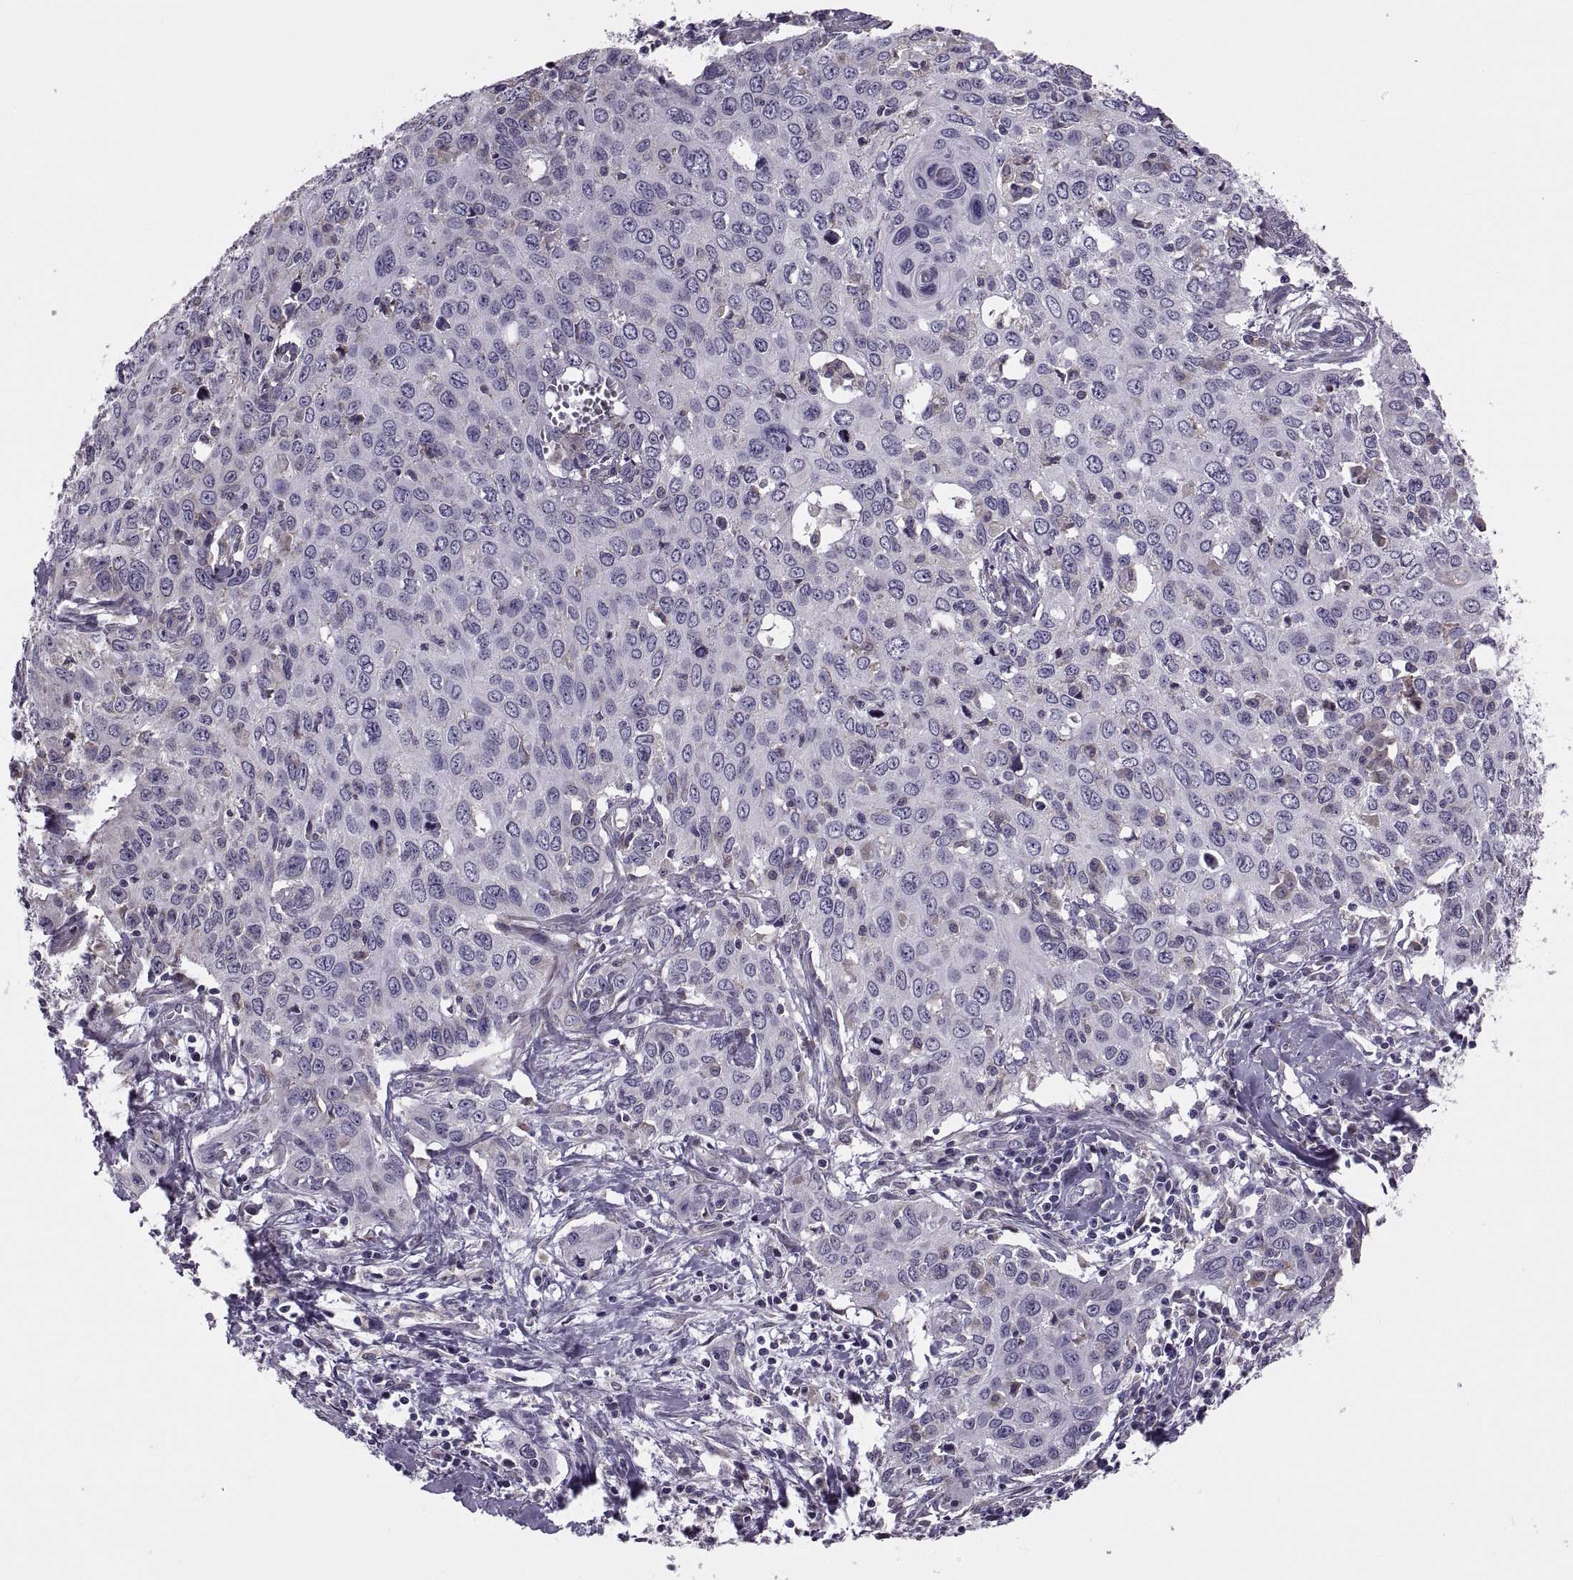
{"staining": {"intensity": "moderate", "quantity": "<25%", "location": "cytoplasmic/membranous"}, "tissue": "cervical cancer", "cell_type": "Tumor cells", "image_type": "cancer", "snomed": [{"axis": "morphology", "description": "Squamous cell carcinoma, NOS"}, {"axis": "topography", "description": "Cervix"}], "caption": "Human cervical cancer stained with a brown dye demonstrates moderate cytoplasmic/membranous positive expression in about <25% of tumor cells.", "gene": "LETM2", "patient": {"sex": "female", "age": 38}}